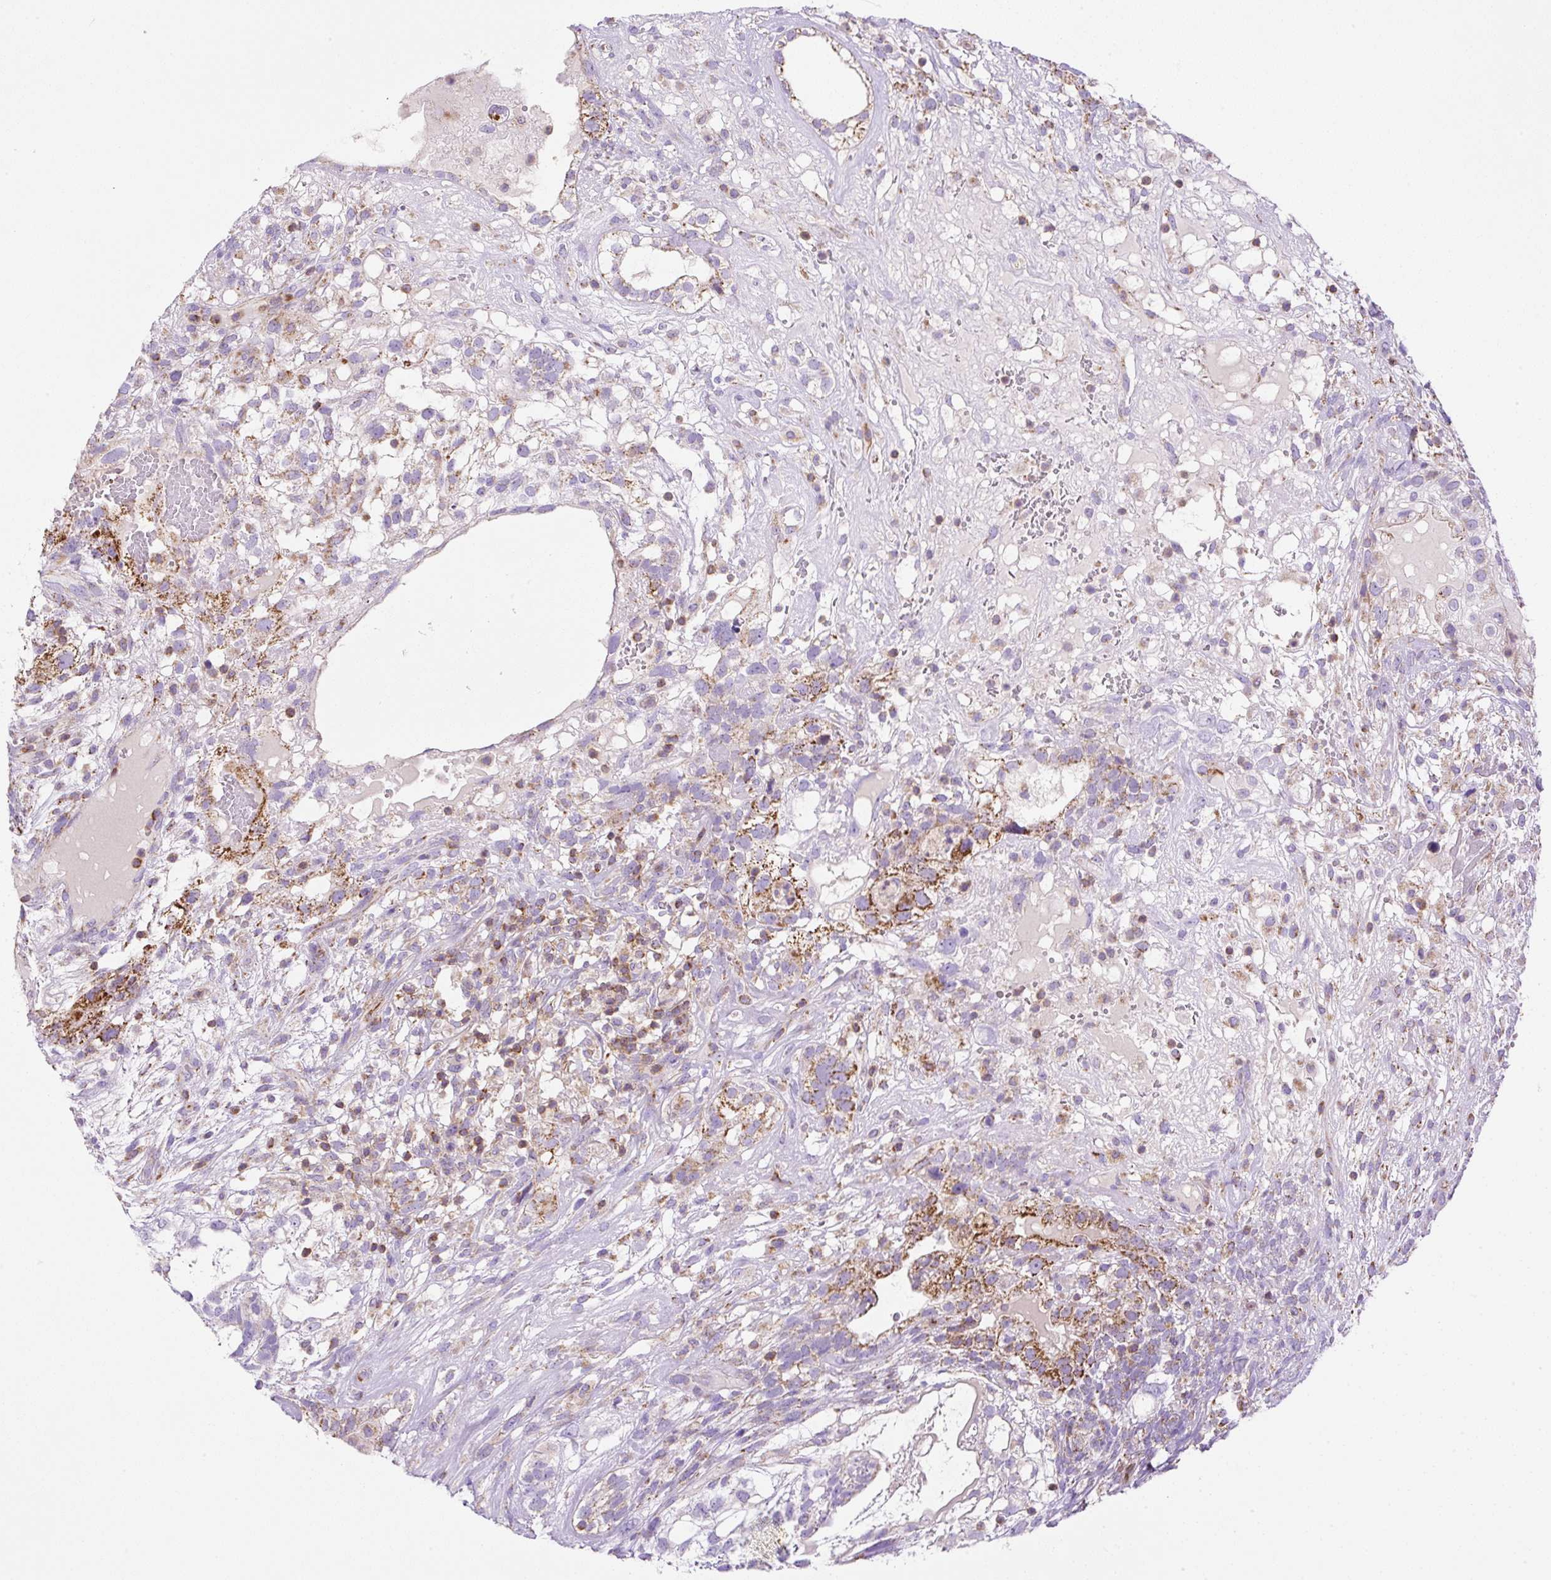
{"staining": {"intensity": "moderate", "quantity": "25%-75%", "location": "cytoplasmic/membranous"}, "tissue": "testis cancer", "cell_type": "Tumor cells", "image_type": "cancer", "snomed": [{"axis": "morphology", "description": "Seminoma, NOS"}, {"axis": "morphology", "description": "Carcinoma, Embryonal, NOS"}, {"axis": "topography", "description": "Testis"}], "caption": "Protein expression analysis of human testis cancer reveals moderate cytoplasmic/membranous positivity in about 25%-75% of tumor cells. (Brightfield microscopy of DAB IHC at high magnification).", "gene": "NF1", "patient": {"sex": "male", "age": 41}}